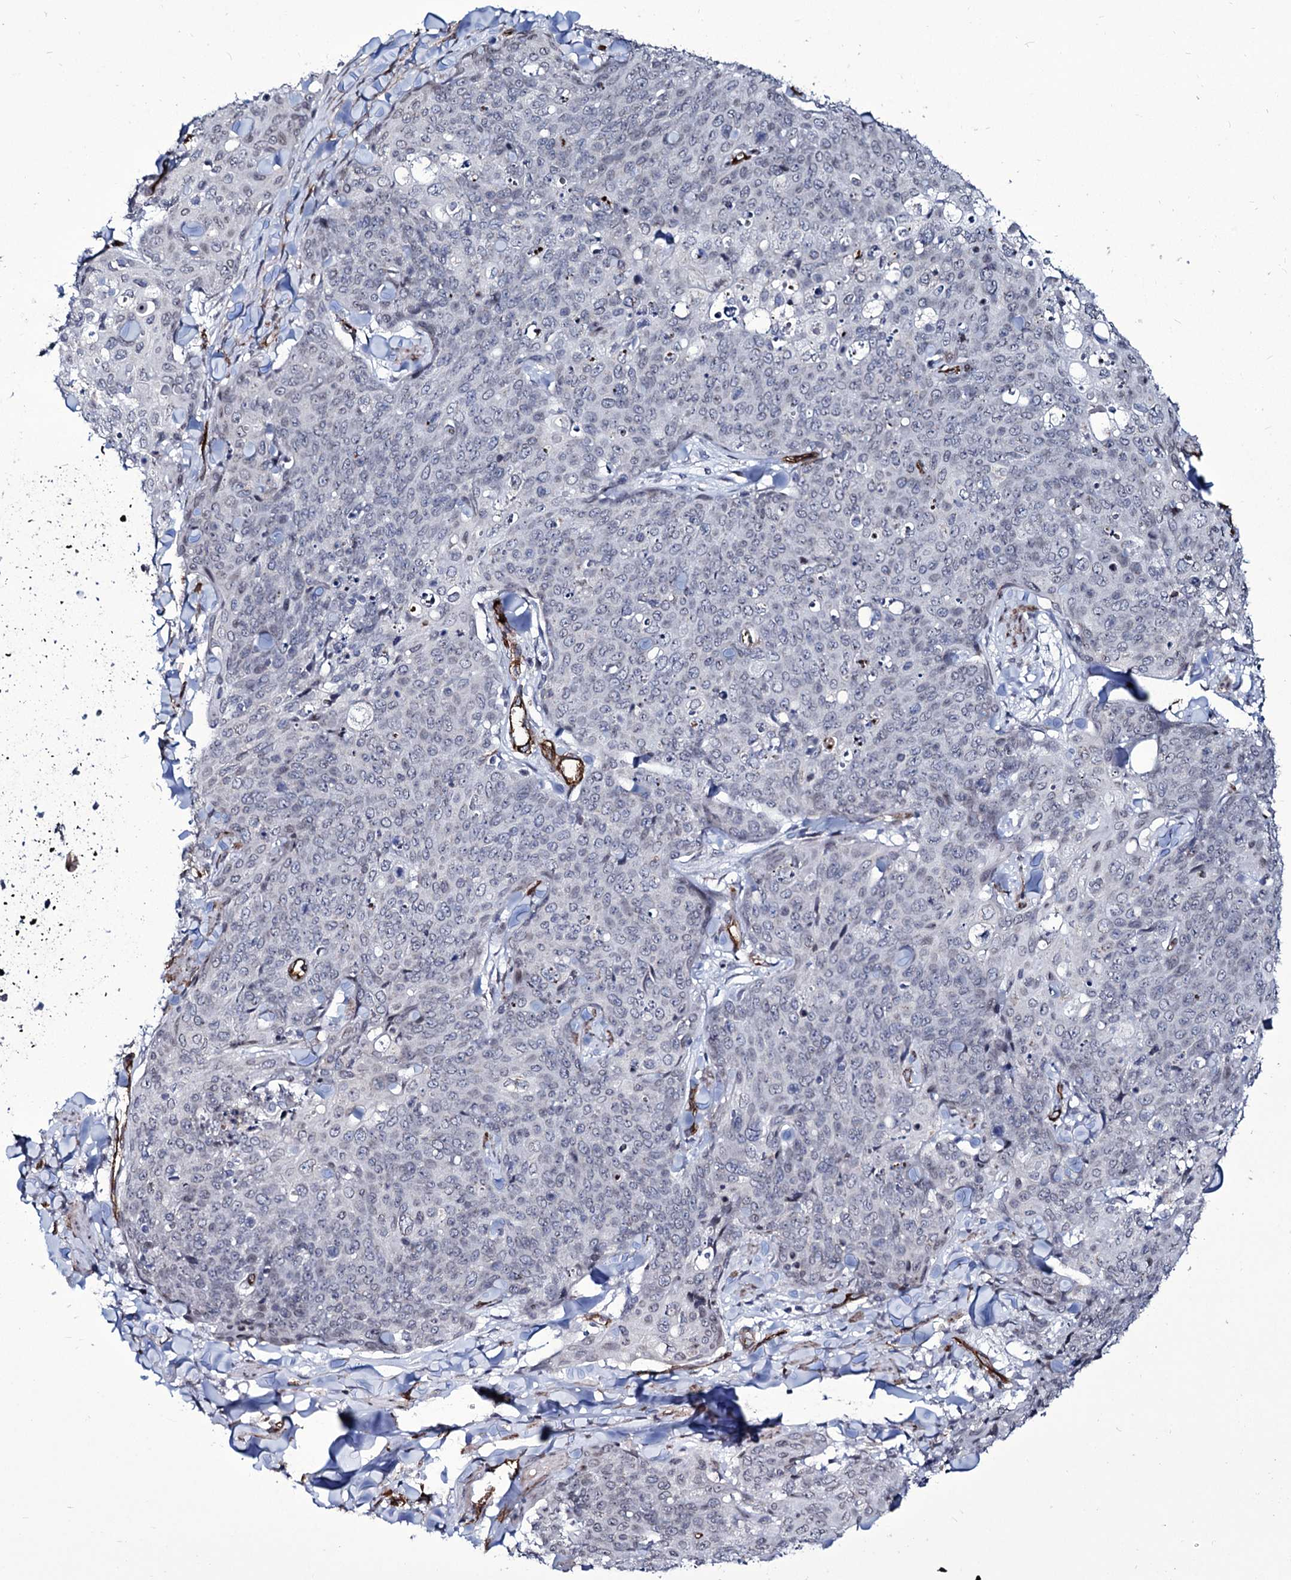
{"staining": {"intensity": "negative", "quantity": "none", "location": "none"}, "tissue": "skin cancer", "cell_type": "Tumor cells", "image_type": "cancer", "snomed": [{"axis": "morphology", "description": "Squamous cell carcinoma, NOS"}, {"axis": "topography", "description": "Skin"}, {"axis": "topography", "description": "Vulva"}], "caption": "A micrograph of human skin squamous cell carcinoma is negative for staining in tumor cells.", "gene": "ZC3H12C", "patient": {"sex": "female", "age": 85}}